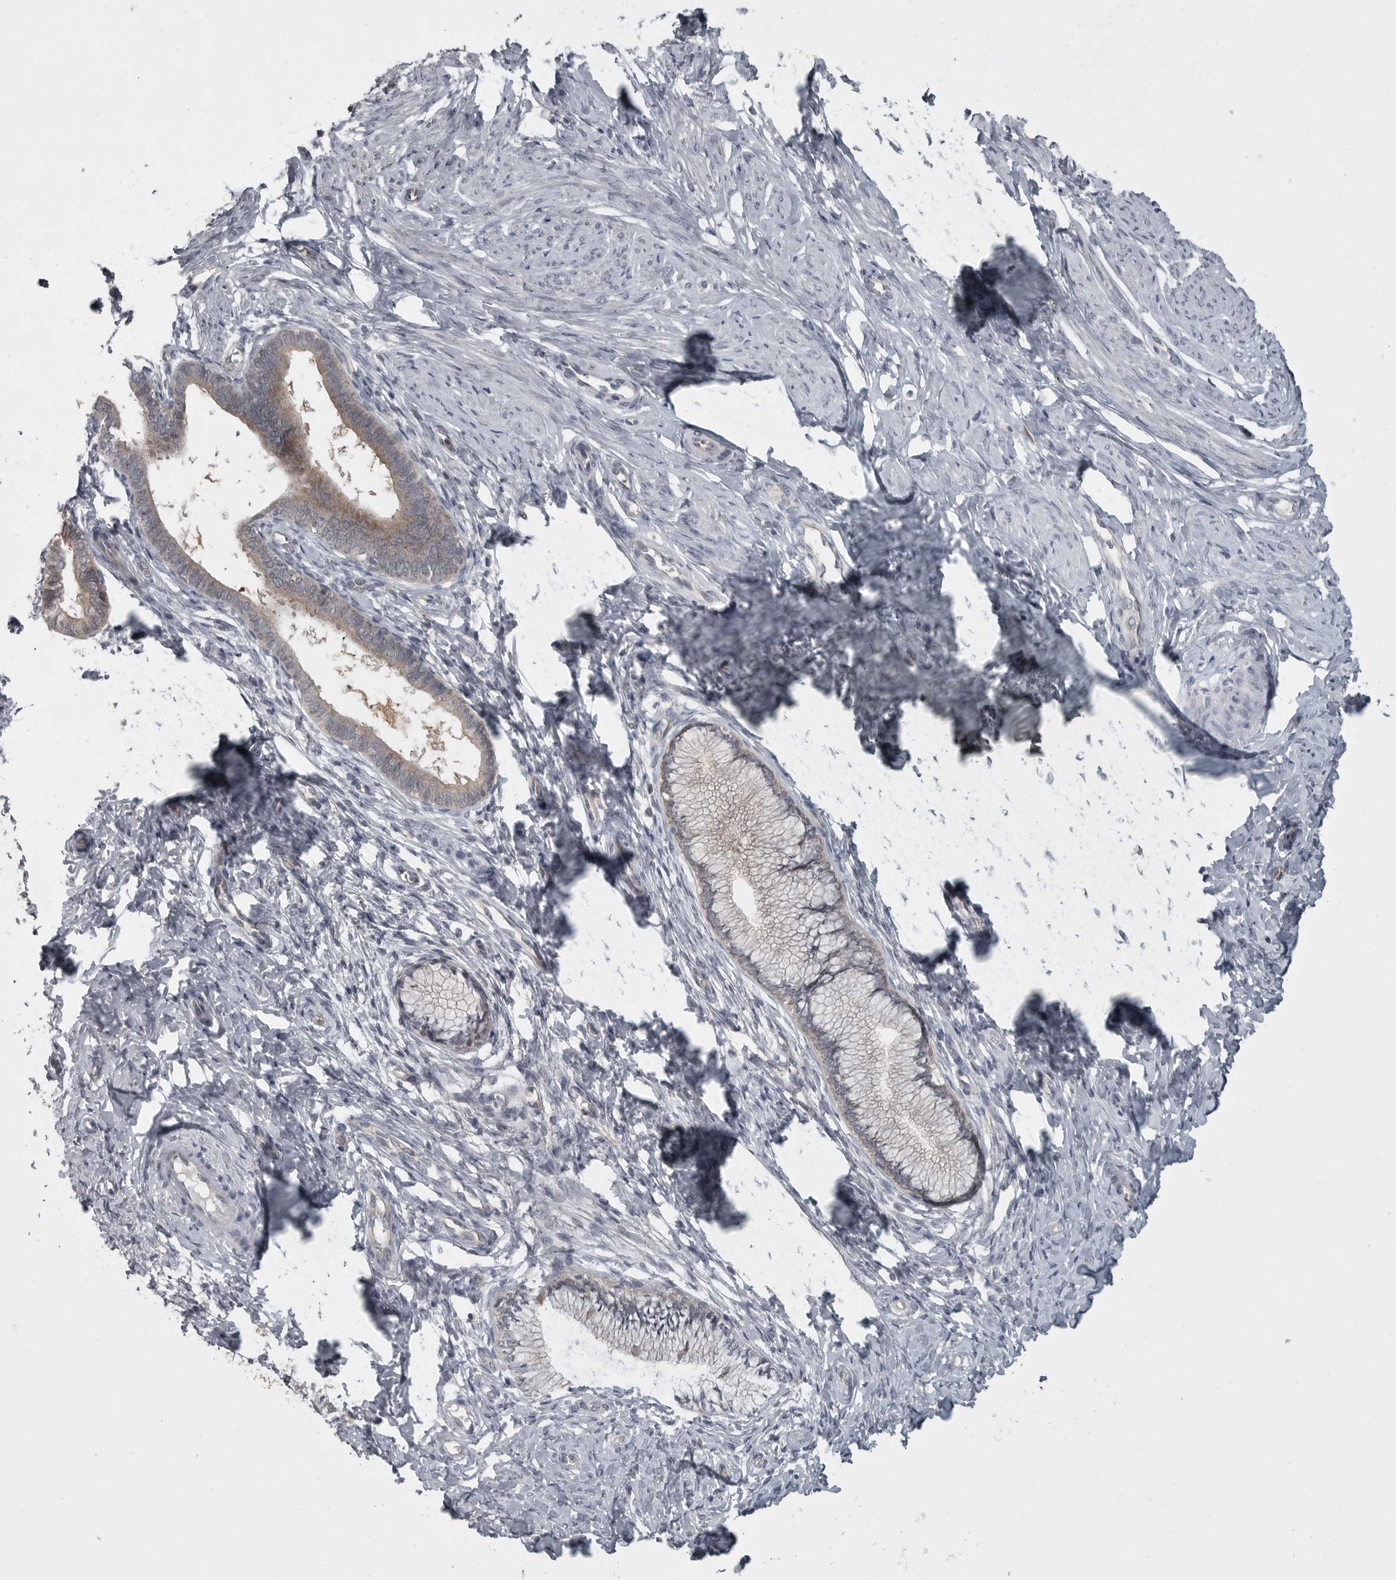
{"staining": {"intensity": "weak", "quantity": "<25%", "location": "cytoplasmic/membranous"}, "tissue": "cervix", "cell_type": "Glandular cells", "image_type": "normal", "snomed": [{"axis": "morphology", "description": "Normal tissue, NOS"}, {"axis": "topography", "description": "Cervix"}], "caption": "Immunohistochemical staining of benign cervix shows no significant expression in glandular cells. (DAB (3,3'-diaminobenzidine) IHC visualized using brightfield microscopy, high magnification).", "gene": "PHF13", "patient": {"sex": "female", "age": 36}}